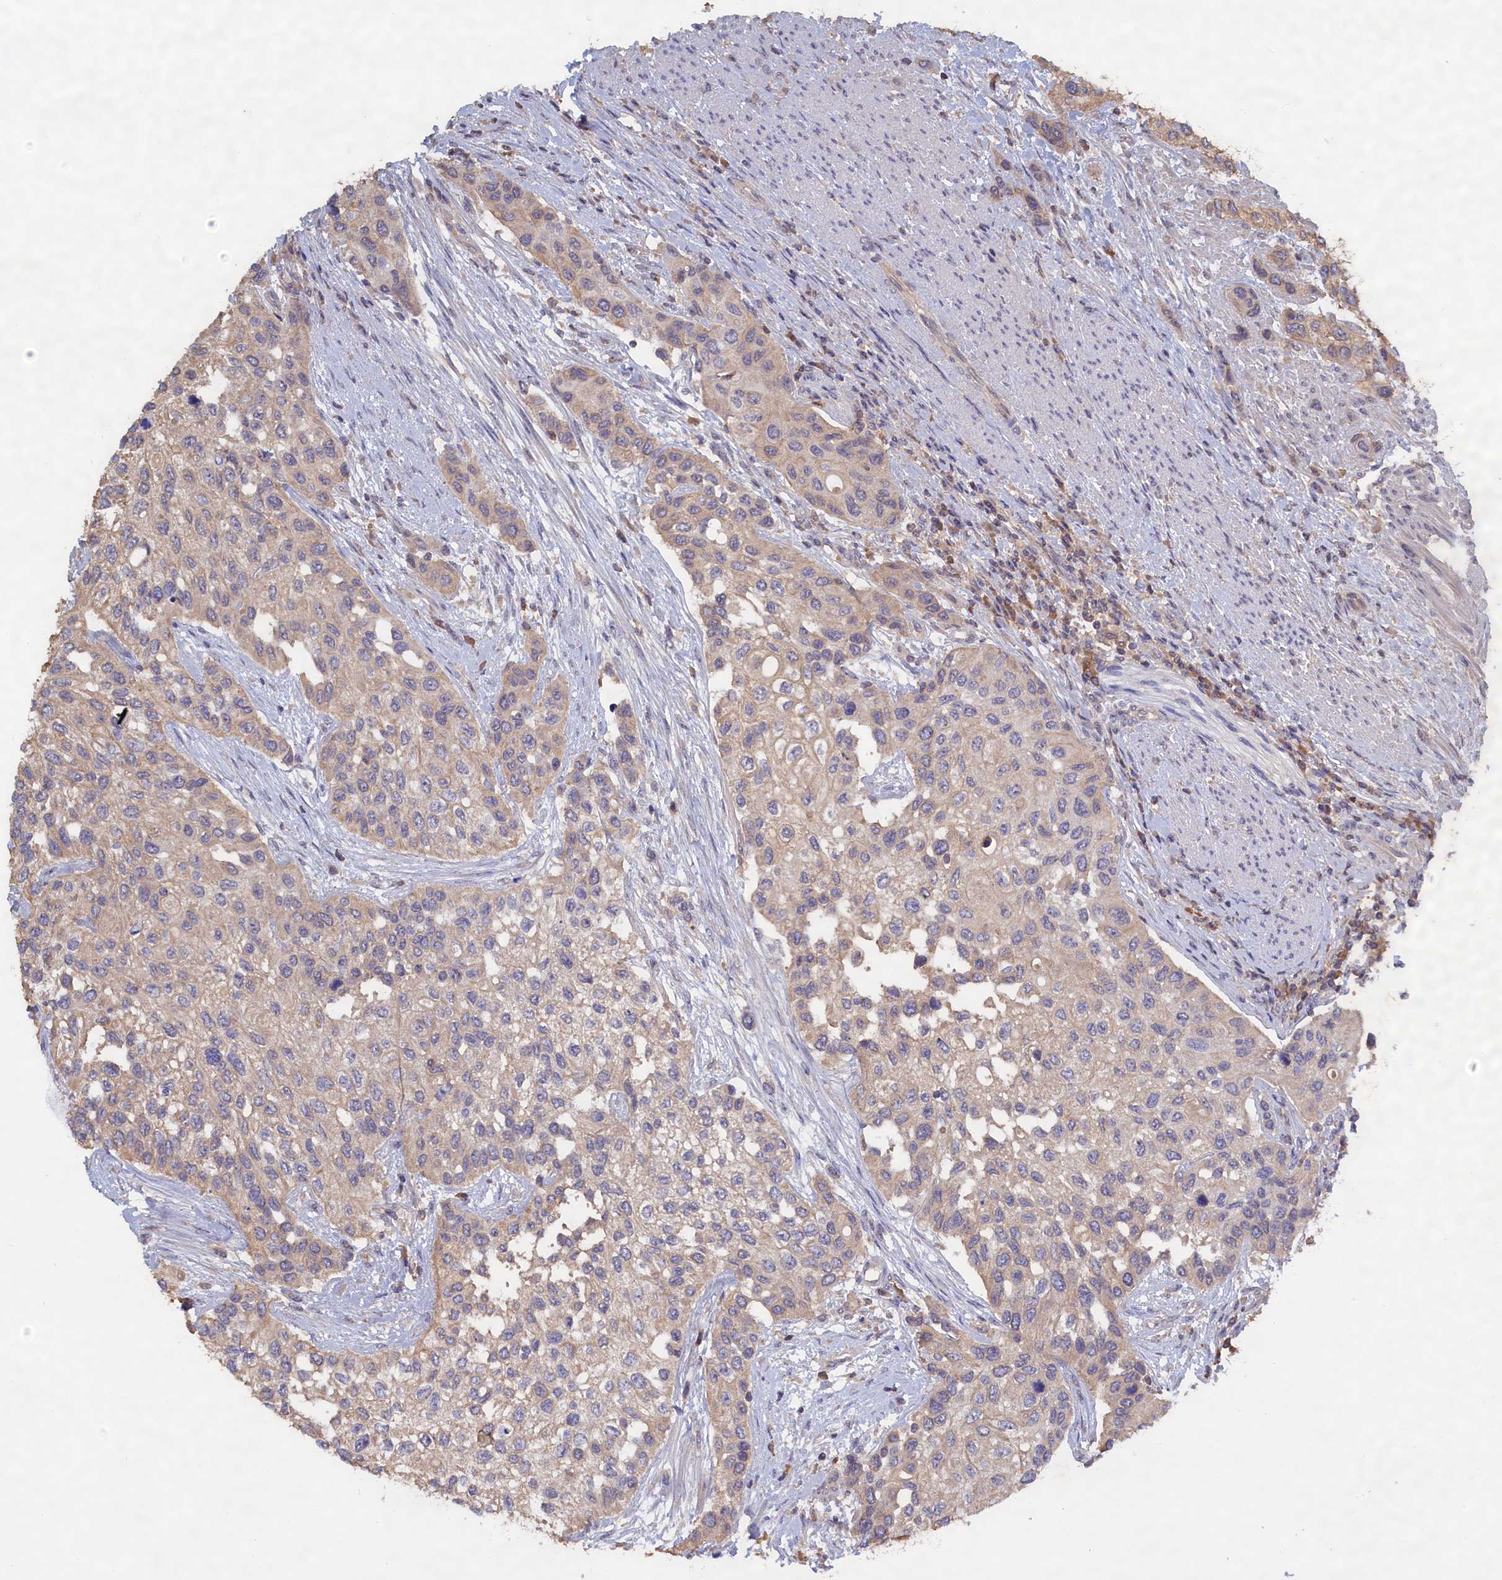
{"staining": {"intensity": "weak", "quantity": "<25%", "location": "cytoplasmic/membranous"}, "tissue": "urothelial cancer", "cell_type": "Tumor cells", "image_type": "cancer", "snomed": [{"axis": "morphology", "description": "Normal tissue, NOS"}, {"axis": "morphology", "description": "Urothelial carcinoma, High grade"}, {"axis": "topography", "description": "Vascular tissue"}, {"axis": "topography", "description": "Urinary bladder"}], "caption": "IHC image of urothelial carcinoma (high-grade) stained for a protein (brown), which shows no positivity in tumor cells.", "gene": "CELF5", "patient": {"sex": "female", "age": 56}}